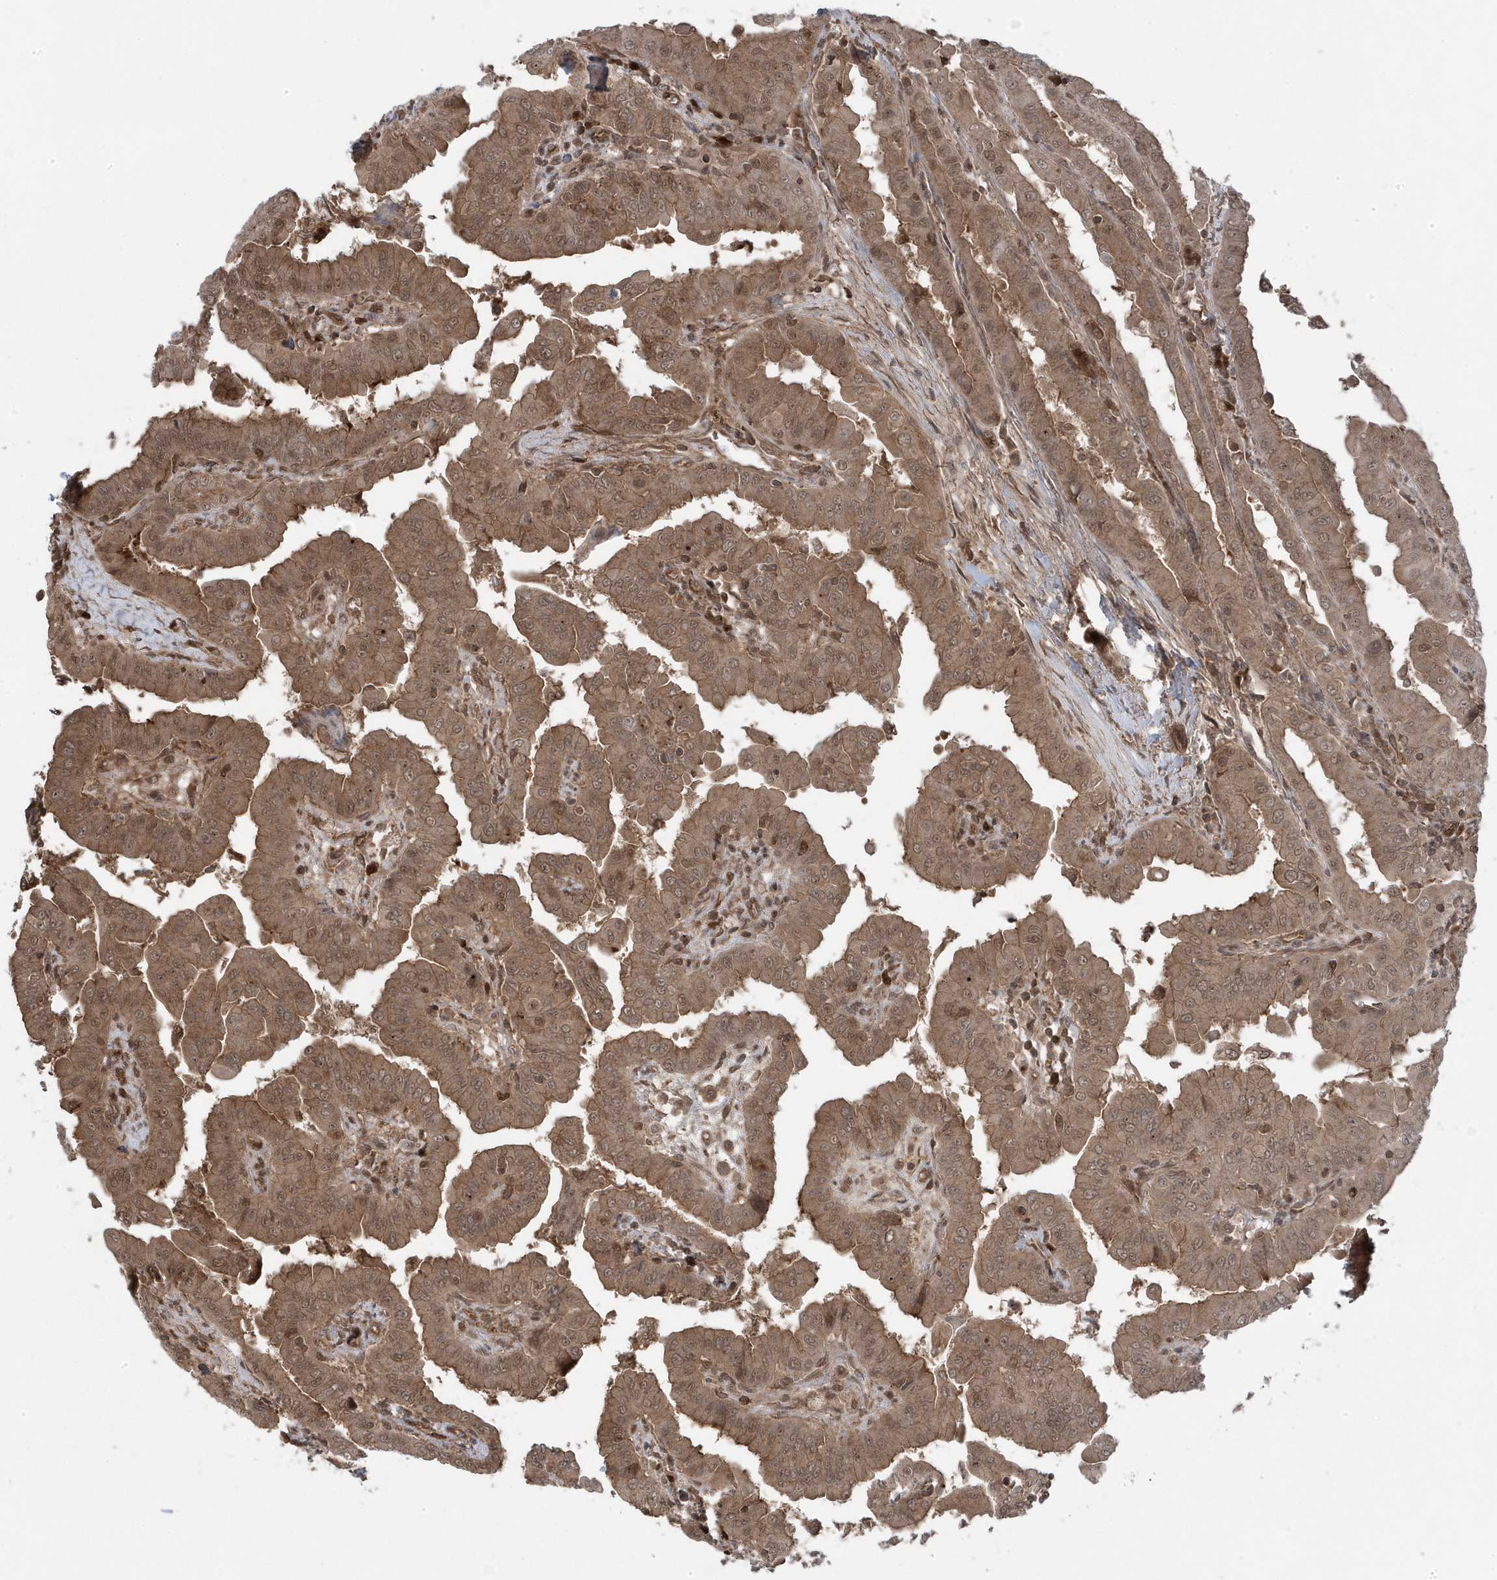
{"staining": {"intensity": "moderate", "quantity": ">75%", "location": "cytoplasmic/membranous"}, "tissue": "thyroid cancer", "cell_type": "Tumor cells", "image_type": "cancer", "snomed": [{"axis": "morphology", "description": "Papillary adenocarcinoma, NOS"}, {"axis": "topography", "description": "Thyroid gland"}], "caption": "Approximately >75% of tumor cells in human thyroid cancer (papillary adenocarcinoma) show moderate cytoplasmic/membranous protein expression as visualized by brown immunohistochemical staining.", "gene": "MAPK1IP1L", "patient": {"sex": "male", "age": 33}}